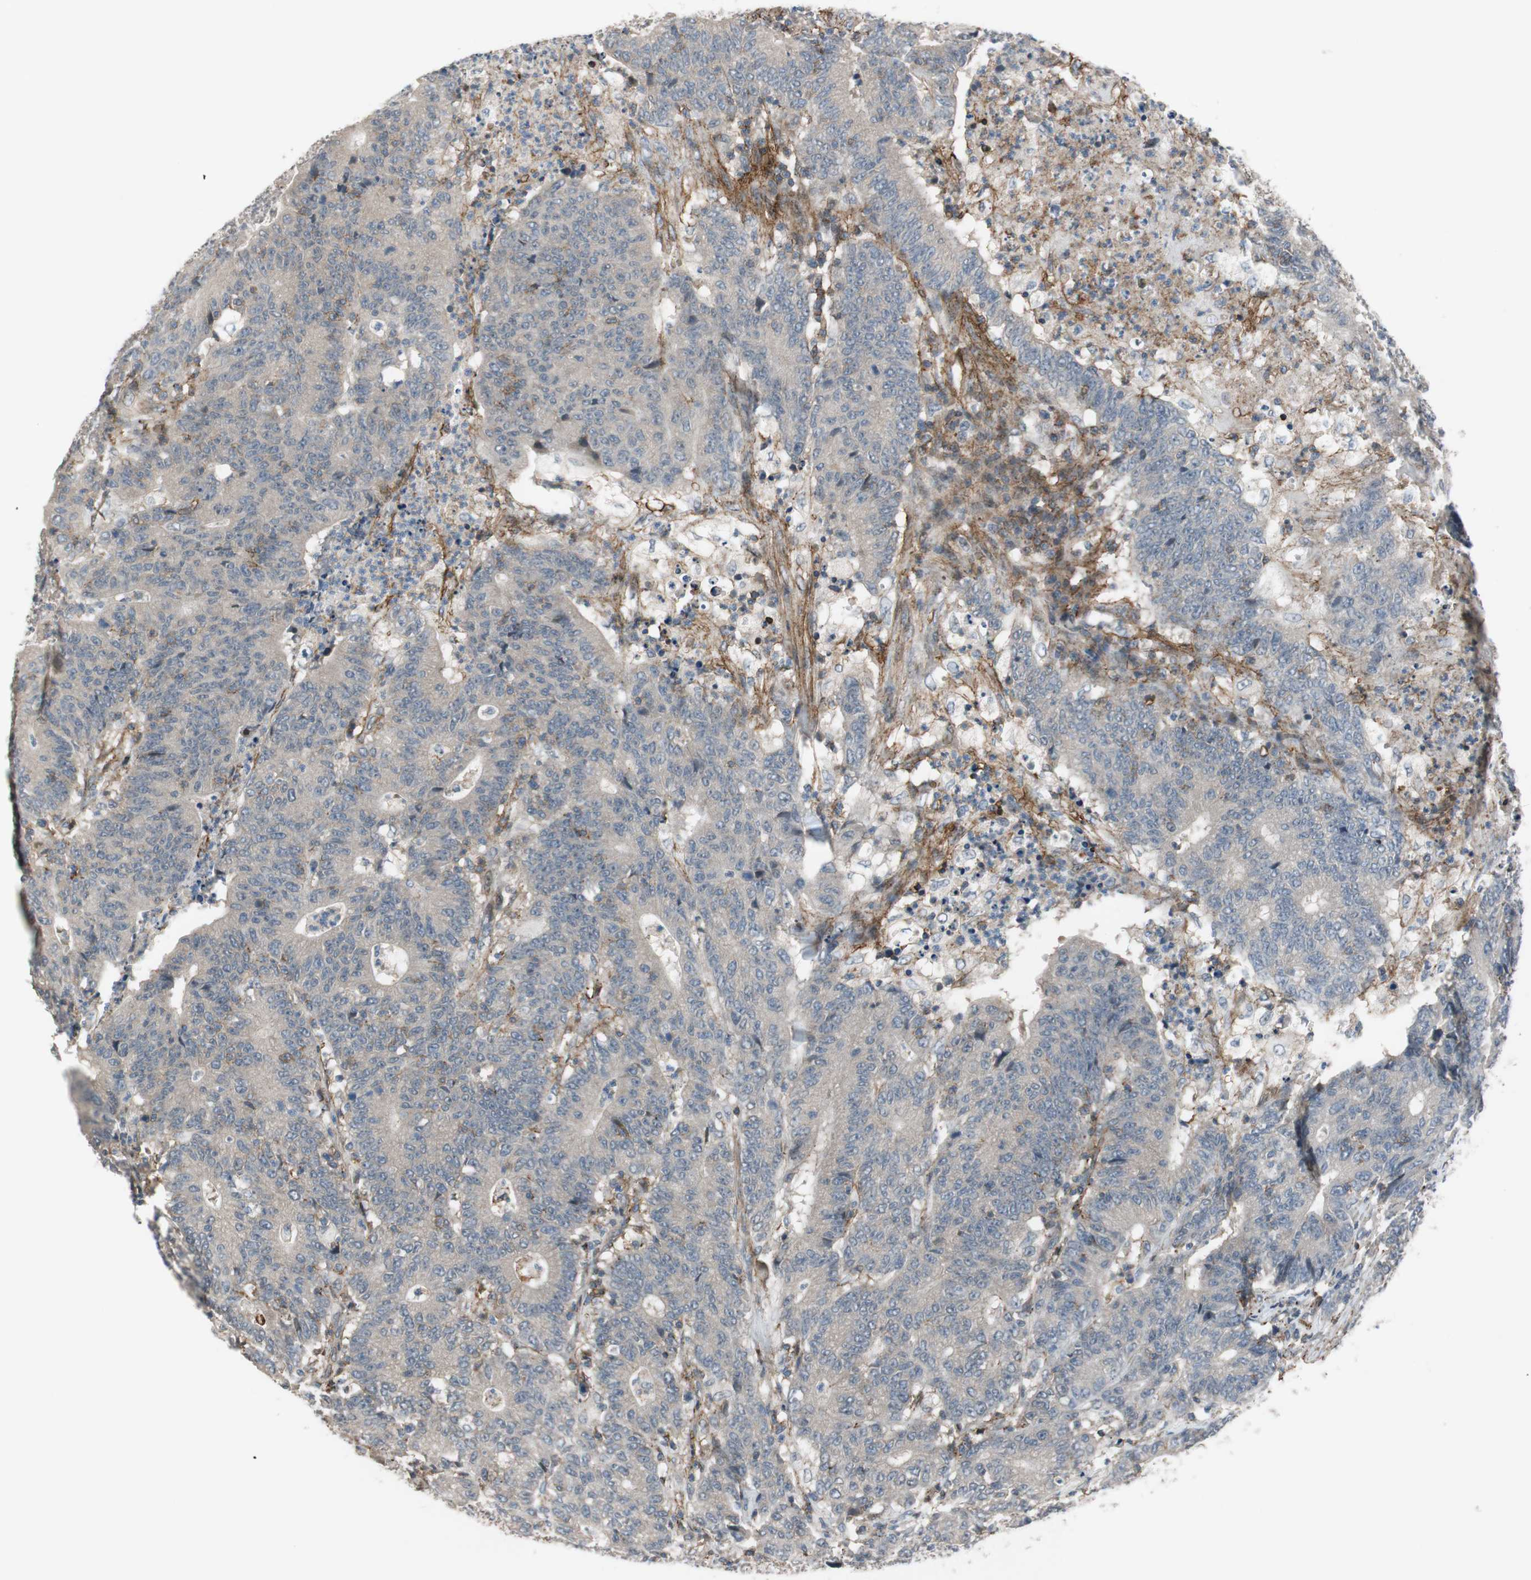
{"staining": {"intensity": "negative", "quantity": "none", "location": "none"}, "tissue": "colorectal cancer", "cell_type": "Tumor cells", "image_type": "cancer", "snomed": [{"axis": "morphology", "description": "Normal tissue, NOS"}, {"axis": "morphology", "description": "Adenocarcinoma, NOS"}, {"axis": "topography", "description": "Colon"}], "caption": "Immunohistochemistry of colorectal adenocarcinoma exhibits no expression in tumor cells.", "gene": "GRHL1", "patient": {"sex": "female", "age": 75}}